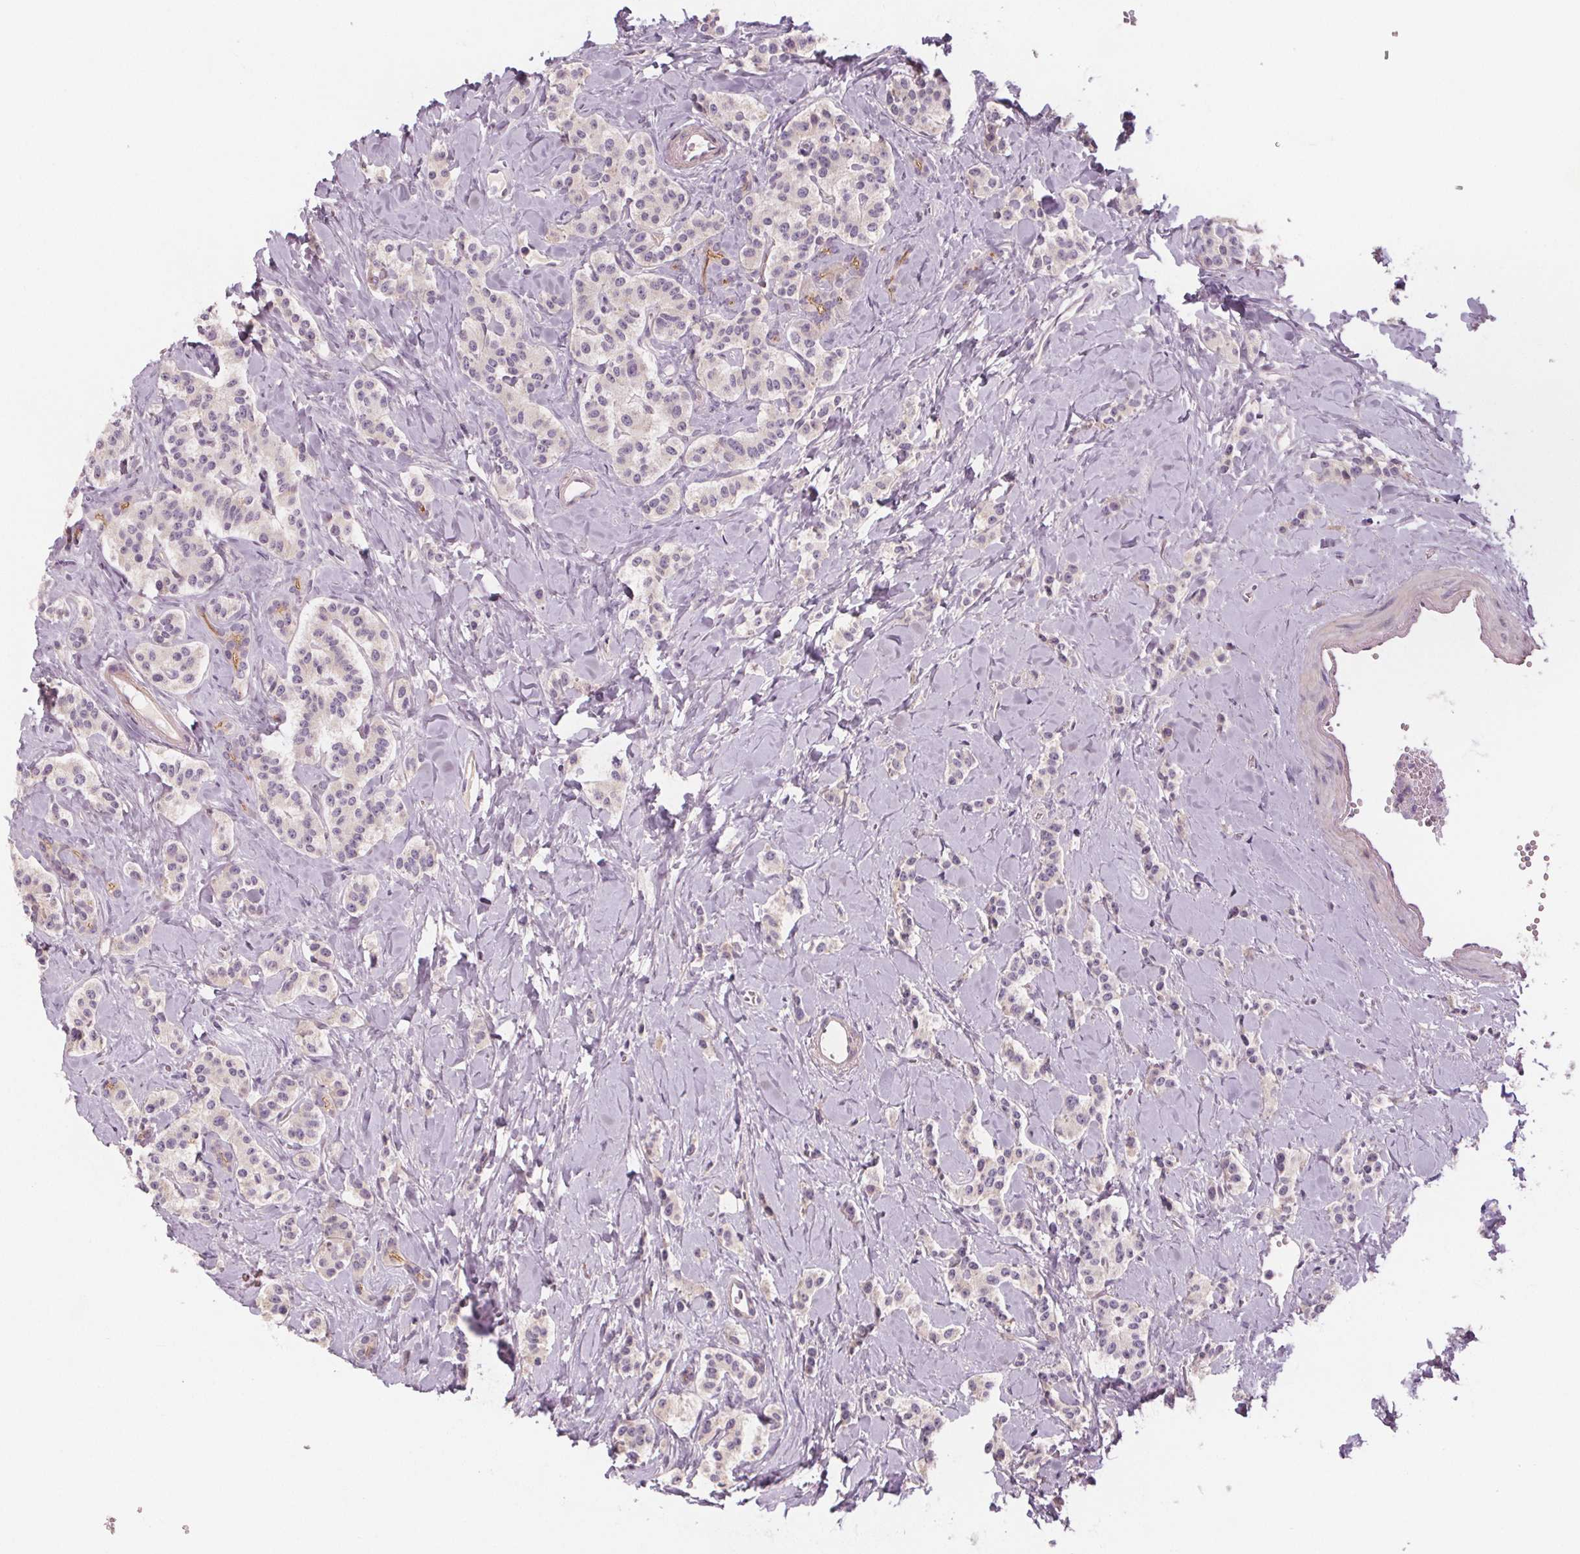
{"staining": {"intensity": "negative", "quantity": "none", "location": "none"}, "tissue": "carcinoid", "cell_type": "Tumor cells", "image_type": "cancer", "snomed": [{"axis": "morphology", "description": "Normal tissue, NOS"}, {"axis": "morphology", "description": "Carcinoid, malignant, NOS"}, {"axis": "topography", "description": "Pancreas"}], "caption": "The immunohistochemistry image has no significant staining in tumor cells of malignant carcinoid tissue. (DAB IHC, high magnification).", "gene": "VNN1", "patient": {"sex": "male", "age": 36}}